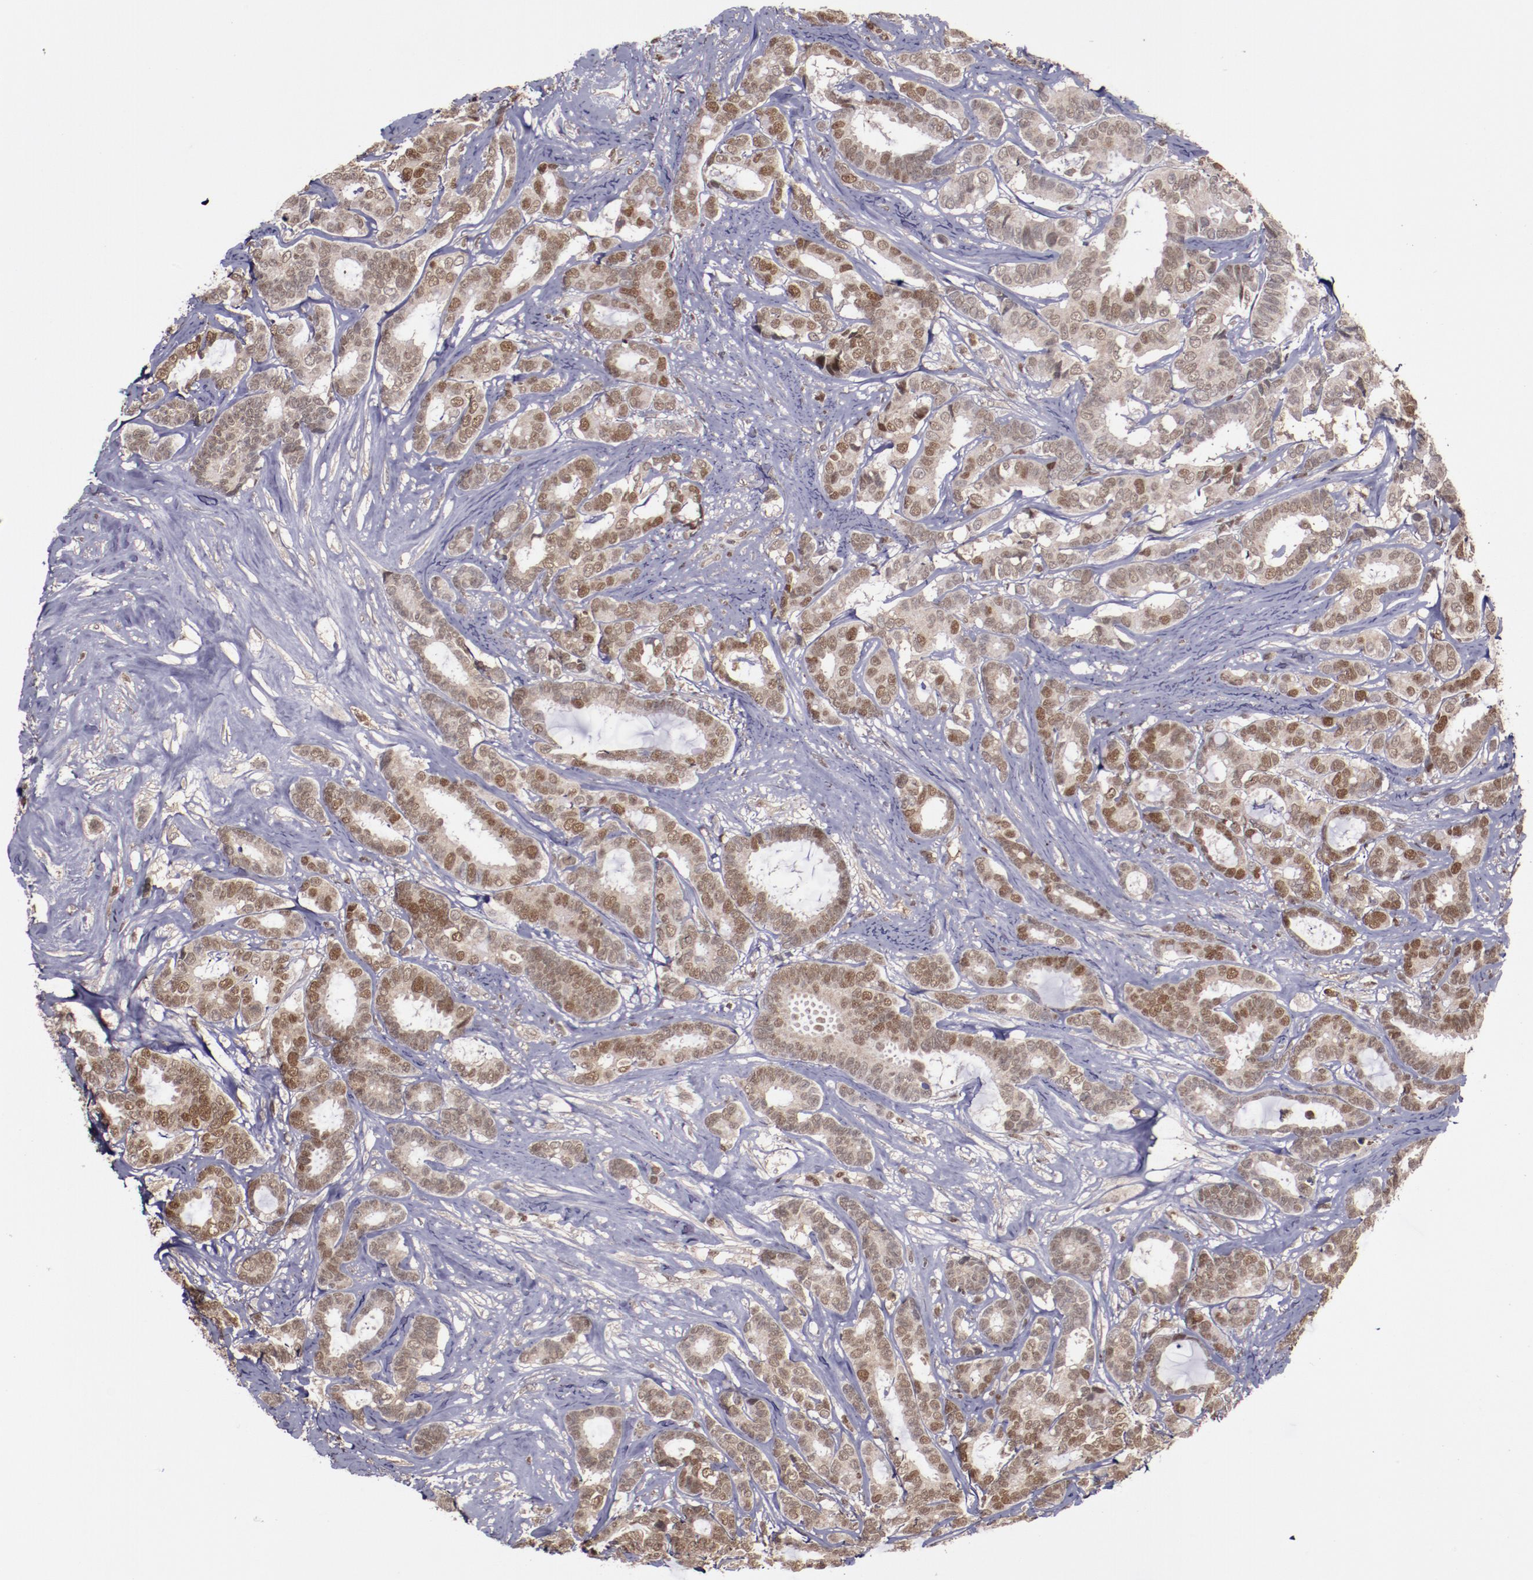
{"staining": {"intensity": "moderate", "quantity": ">75%", "location": "nuclear"}, "tissue": "breast cancer", "cell_type": "Tumor cells", "image_type": "cancer", "snomed": [{"axis": "morphology", "description": "Duct carcinoma"}, {"axis": "topography", "description": "Breast"}], "caption": "Immunohistochemical staining of human breast cancer reveals medium levels of moderate nuclear staining in about >75% of tumor cells. (brown staining indicates protein expression, while blue staining denotes nuclei).", "gene": "CHEK2", "patient": {"sex": "female", "age": 87}}